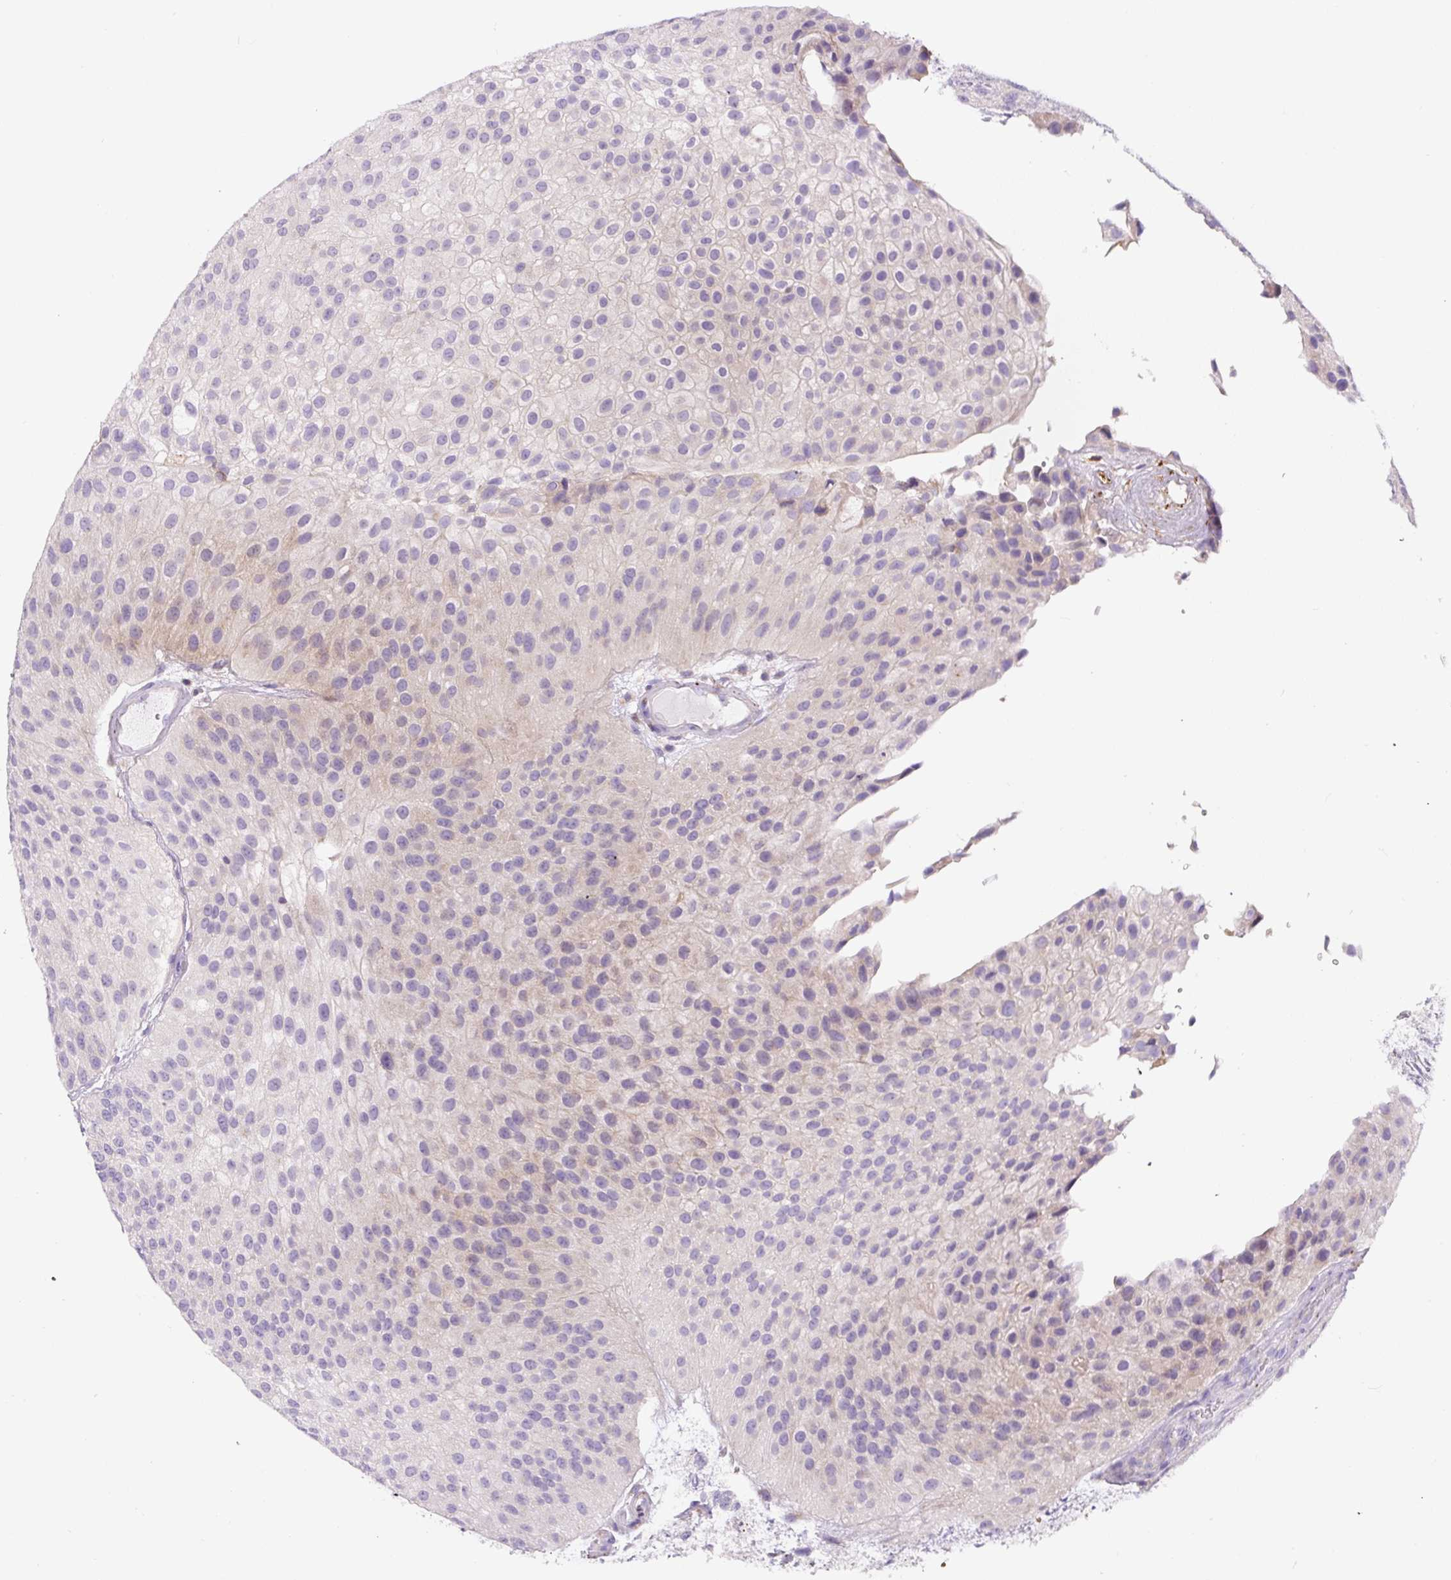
{"staining": {"intensity": "negative", "quantity": "none", "location": "none"}, "tissue": "urothelial cancer", "cell_type": "Tumor cells", "image_type": "cancer", "snomed": [{"axis": "morphology", "description": "Urothelial carcinoma, NOS"}, {"axis": "topography", "description": "Urinary bladder"}], "caption": "This is an immunohistochemistry (IHC) photomicrograph of human urothelial cancer. There is no positivity in tumor cells.", "gene": "HPS4", "patient": {"sex": "male", "age": 87}}